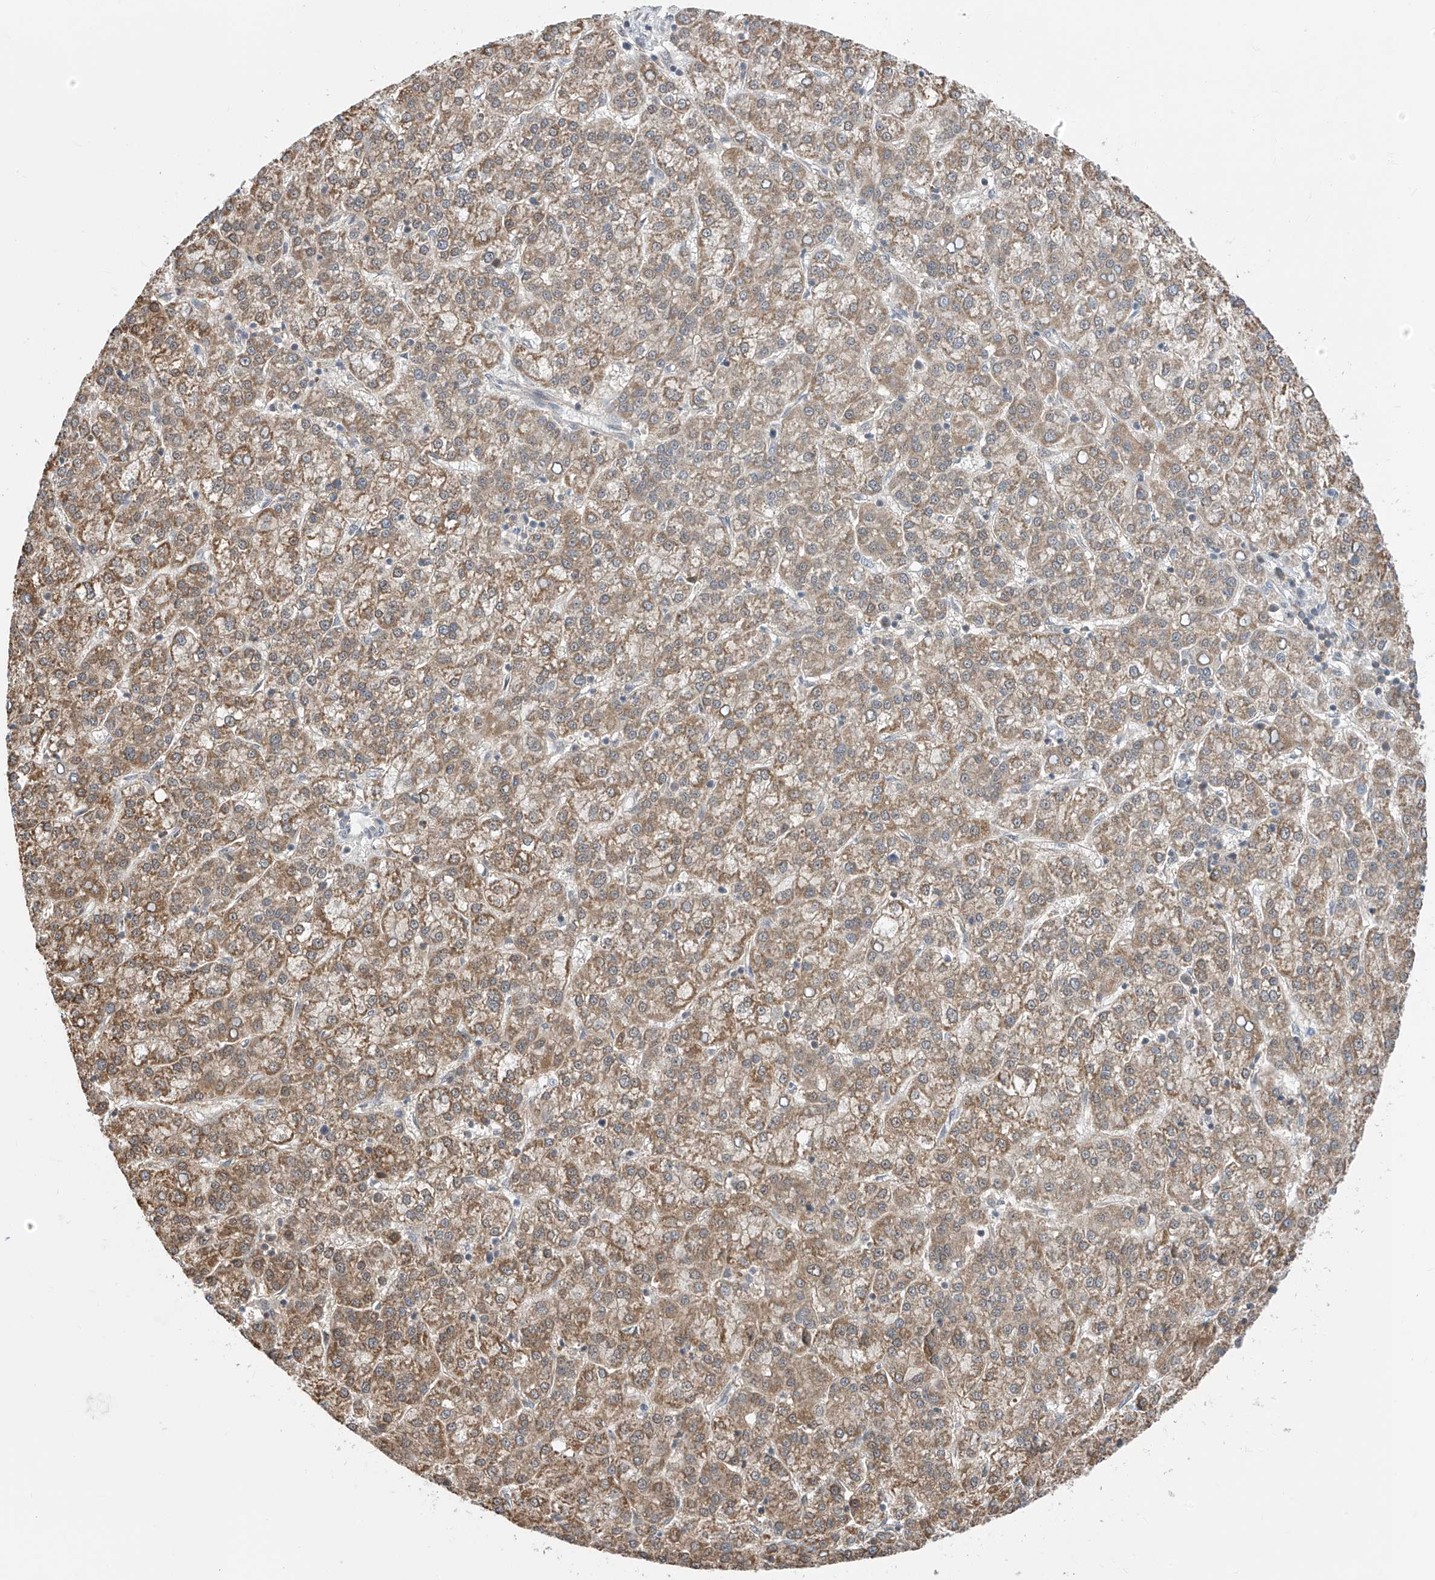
{"staining": {"intensity": "moderate", "quantity": ">75%", "location": "cytoplasmic/membranous"}, "tissue": "liver cancer", "cell_type": "Tumor cells", "image_type": "cancer", "snomed": [{"axis": "morphology", "description": "Carcinoma, Hepatocellular, NOS"}, {"axis": "topography", "description": "Liver"}], "caption": "DAB (3,3'-diaminobenzidine) immunohistochemical staining of liver cancer exhibits moderate cytoplasmic/membranous protein expression in about >75% of tumor cells. (IHC, brightfield microscopy, high magnification).", "gene": "TTC38", "patient": {"sex": "female", "age": 58}}